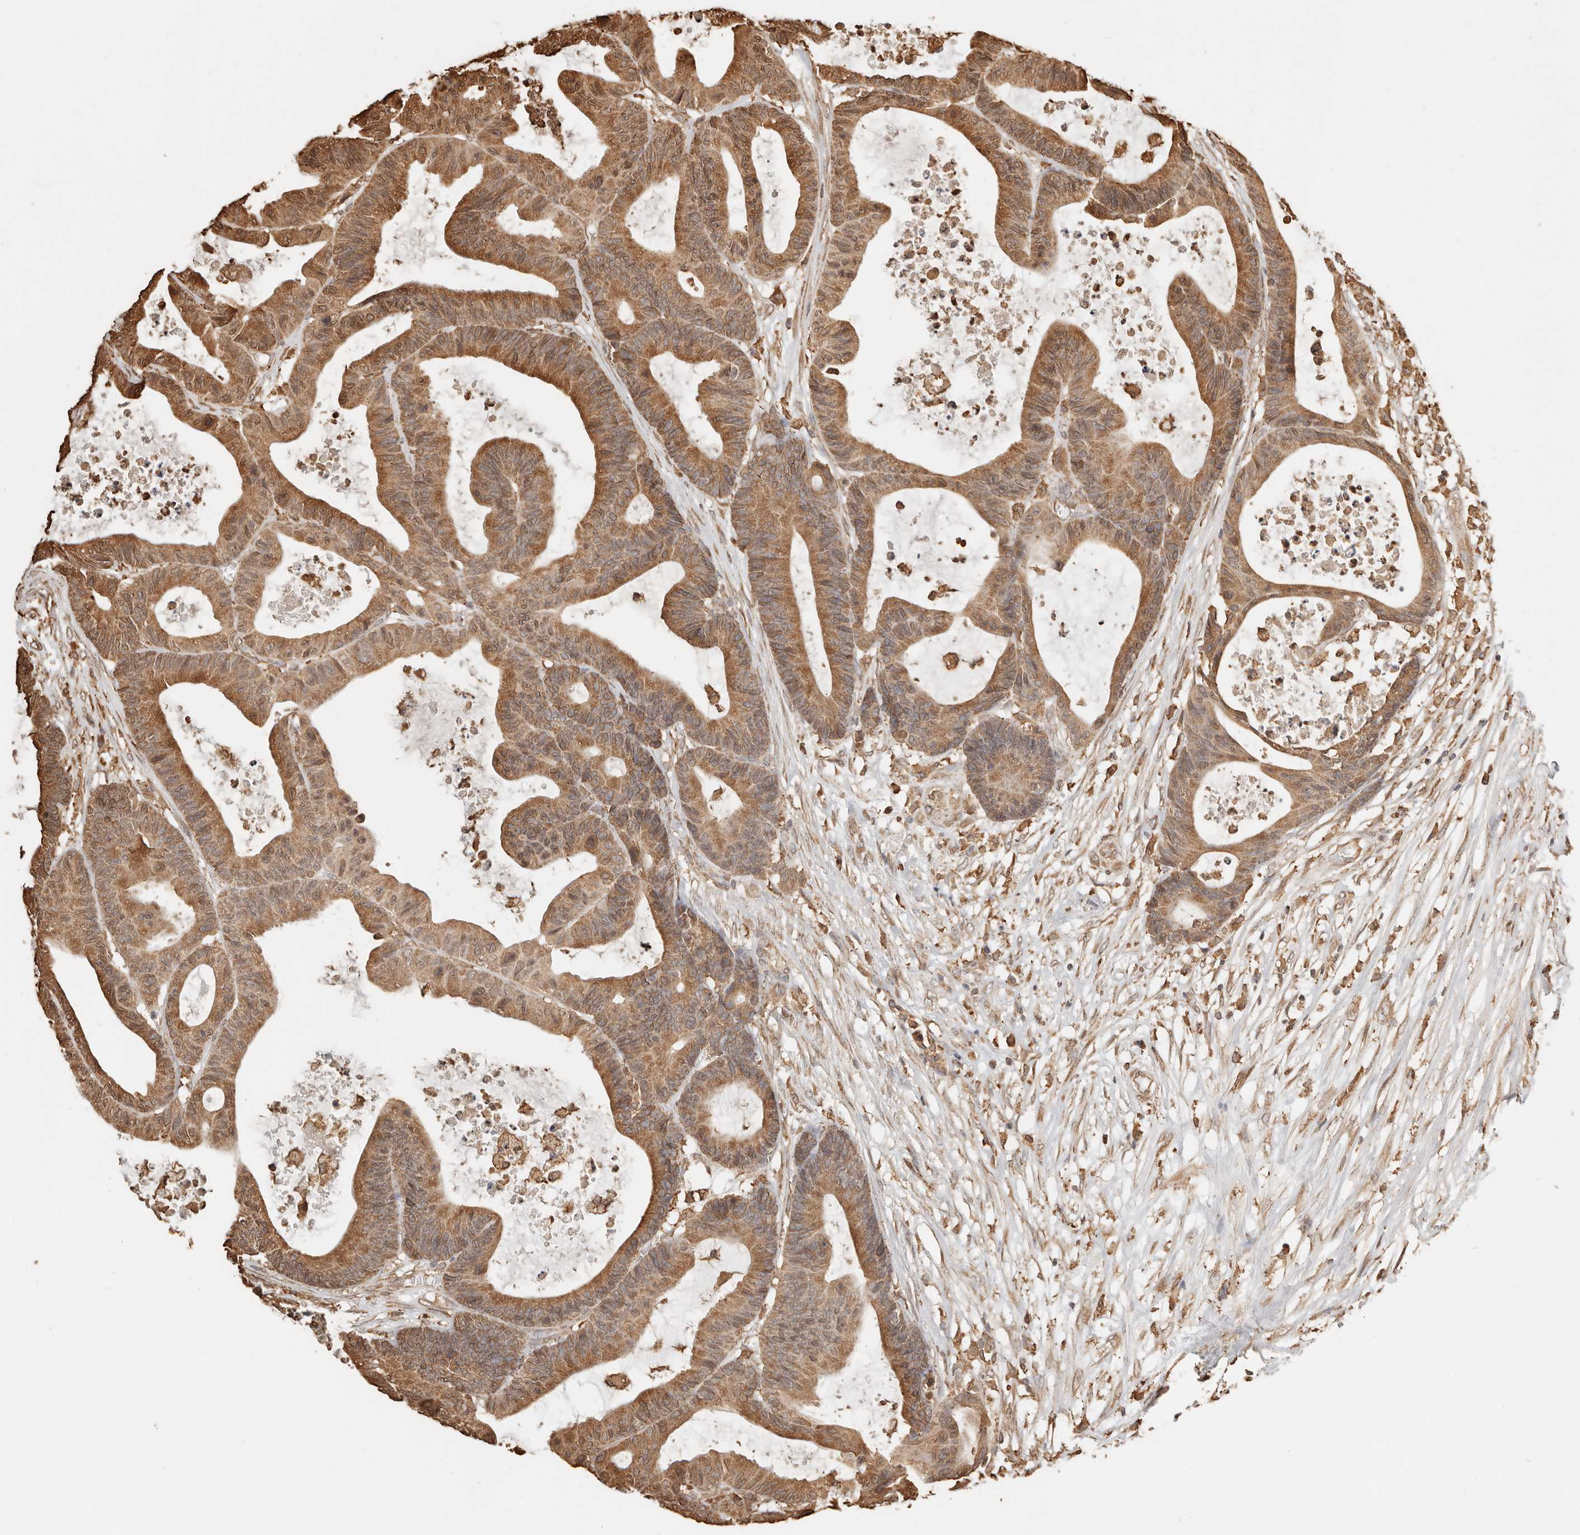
{"staining": {"intensity": "moderate", "quantity": ">75%", "location": "cytoplasmic/membranous"}, "tissue": "colorectal cancer", "cell_type": "Tumor cells", "image_type": "cancer", "snomed": [{"axis": "morphology", "description": "Adenocarcinoma, NOS"}, {"axis": "topography", "description": "Colon"}], "caption": "This is a histology image of IHC staining of colorectal adenocarcinoma, which shows moderate expression in the cytoplasmic/membranous of tumor cells.", "gene": "ARHGEF10L", "patient": {"sex": "female", "age": 84}}